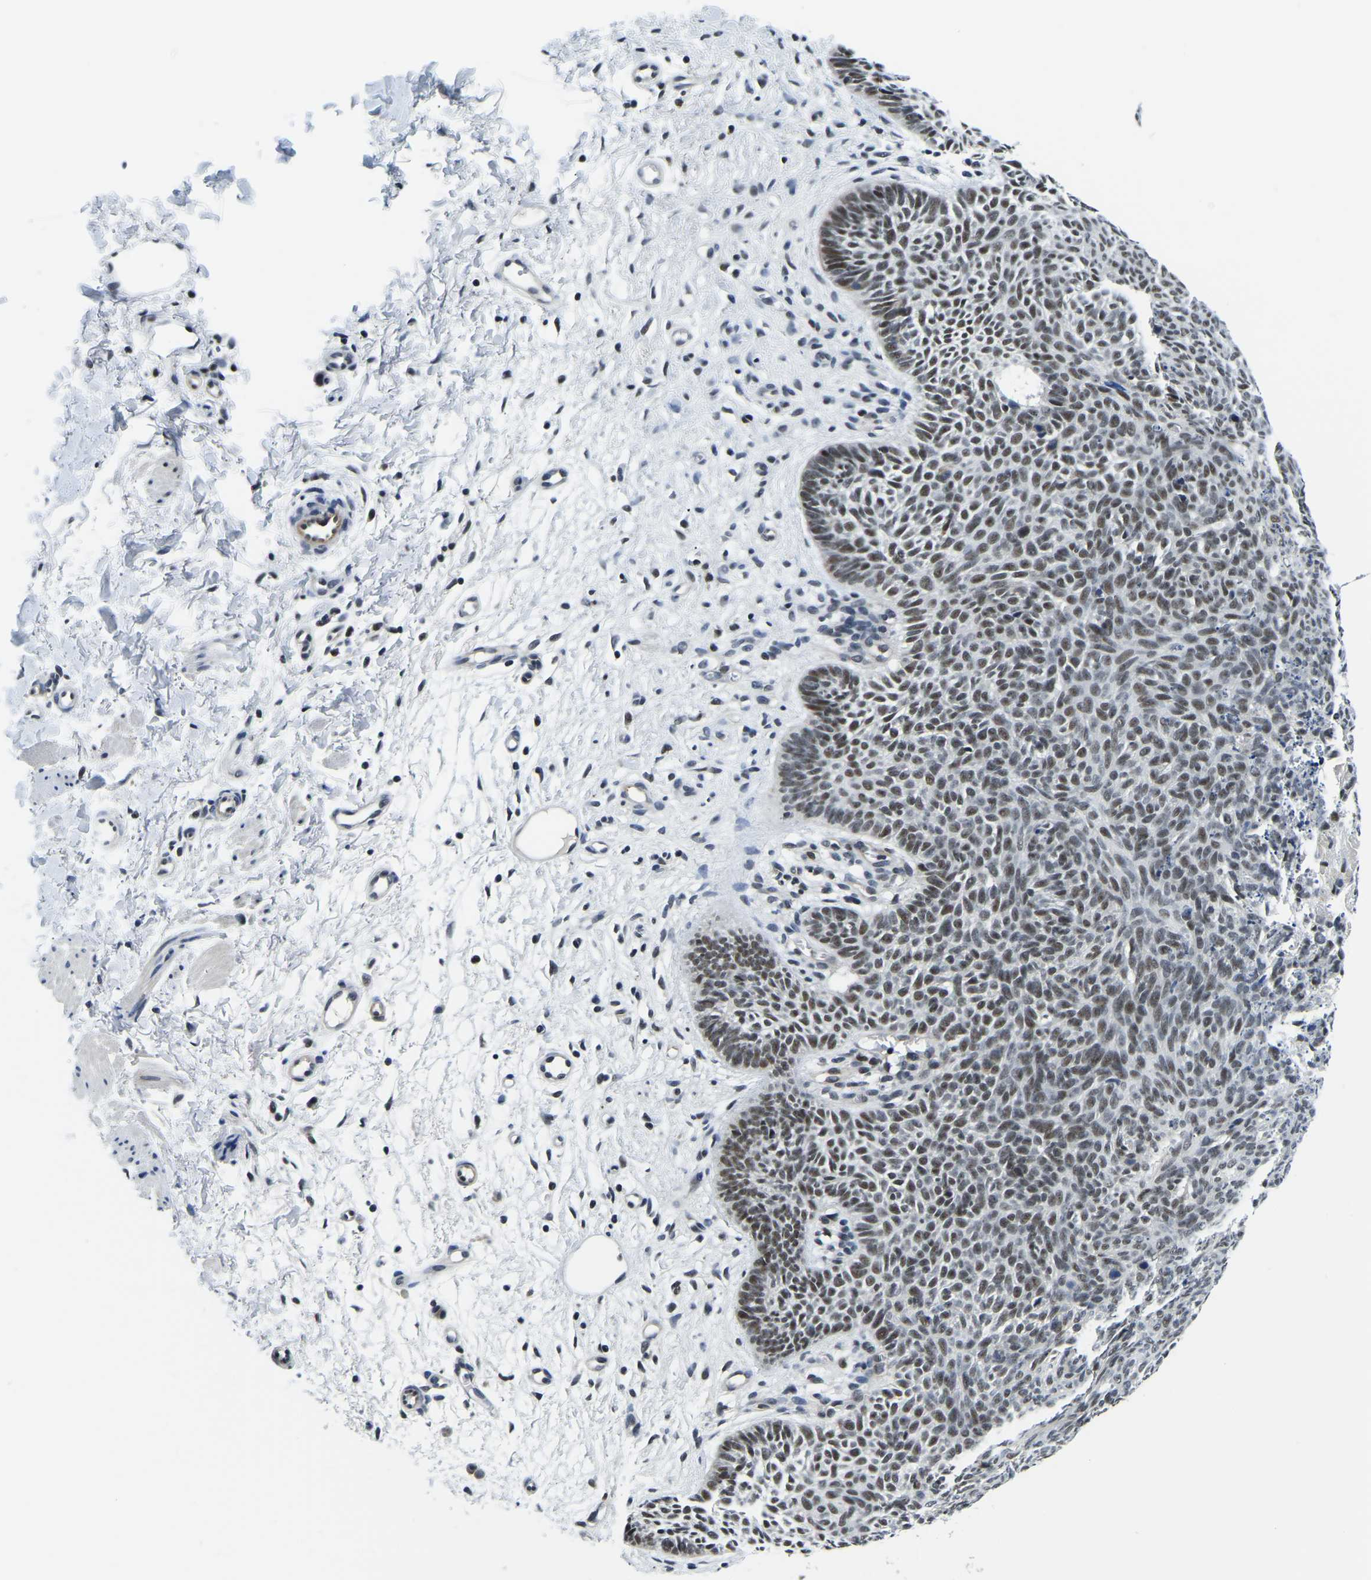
{"staining": {"intensity": "weak", "quantity": ">75%", "location": "nuclear"}, "tissue": "skin cancer", "cell_type": "Tumor cells", "image_type": "cancer", "snomed": [{"axis": "morphology", "description": "Basal cell carcinoma"}, {"axis": "topography", "description": "Skin"}], "caption": "Immunohistochemical staining of human skin cancer (basal cell carcinoma) displays weak nuclear protein expression in about >75% of tumor cells. (DAB (3,3'-diaminobenzidine) IHC with brightfield microscopy, high magnification).", "gene": "POLDIP3", "patient": {"sex": "male", "age": 60}}